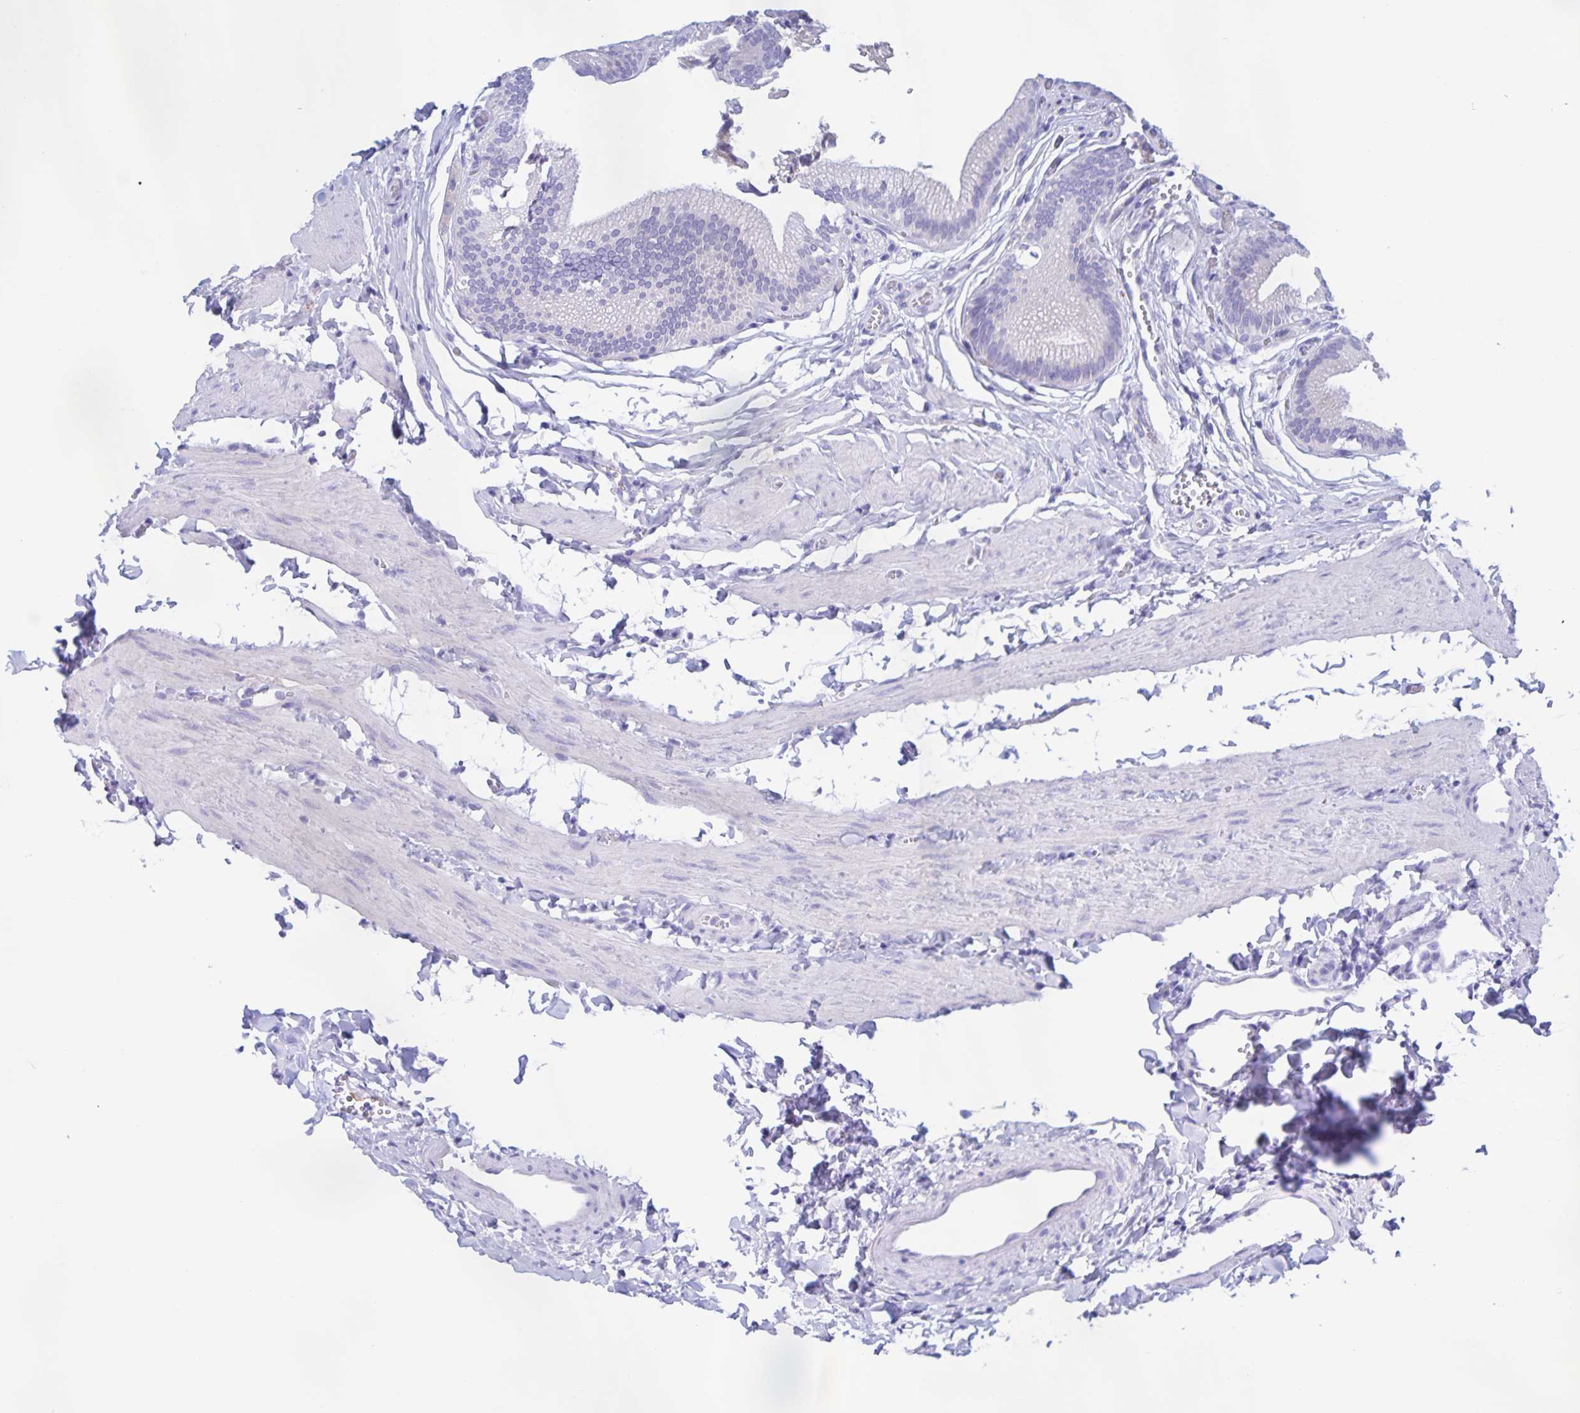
{"staining": {"intensity": "negative", "quantity": "none", "location": "none"}, "tissue": "gallbladder", "cell_type": "Glandular cells", "image_type": "normal", "snomed": [{"axis": "morphology", "description": "Normal tissue, NOS"}, {"axis": "topography", "description": "Gallbladder"}, {"axis": "topography", "description": "Peripheral nerve tissue"}], "caption": "The image reveals no staining of glandular cells in unremarkable gallbladder. (Immunohistochemistry (ihc), brightfield microscopy, high magnification).", "gene": "CATSPER4", "patient": {"sex": "male", "age": 17}}